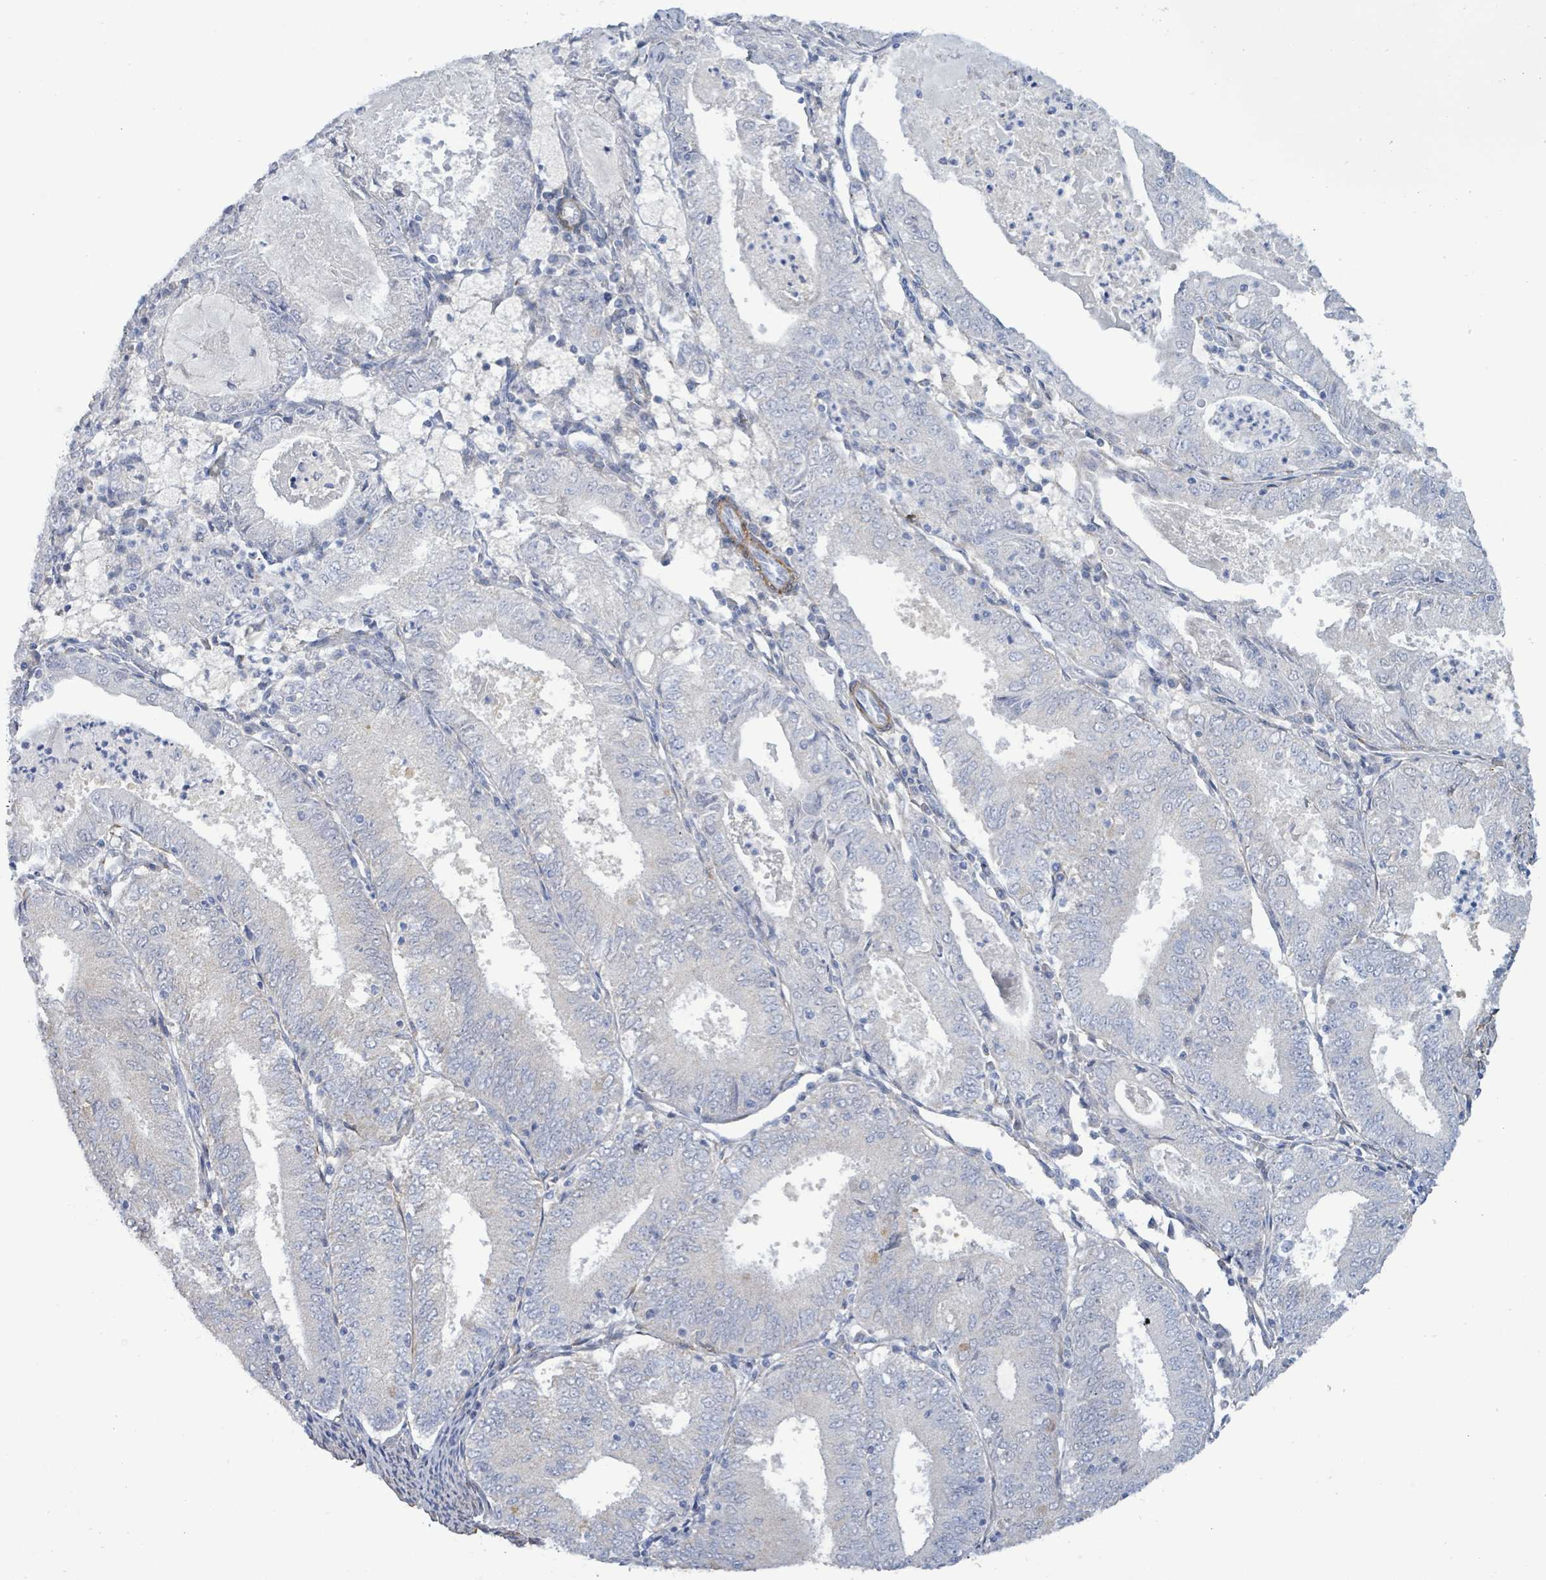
{"staining": {"intensity": "negative", "quantity": "none", "location": "none"}, "tissue": "endometrial cancer", "cell_type": "Tumor cells", "image_type": "cancer", "snomed": [{"axis": "morphology", "description": "Adenocarcinoma, NOS"}, {"axis": "topography", "description": "Endometrium"}], "caption": "The photomicrograph displays no significant positivity in tumor cells of endometrial cancer (adenocarcinoma).", "gene": "DMRTC1B", "patient": {"sex": "female", "age": 57}}